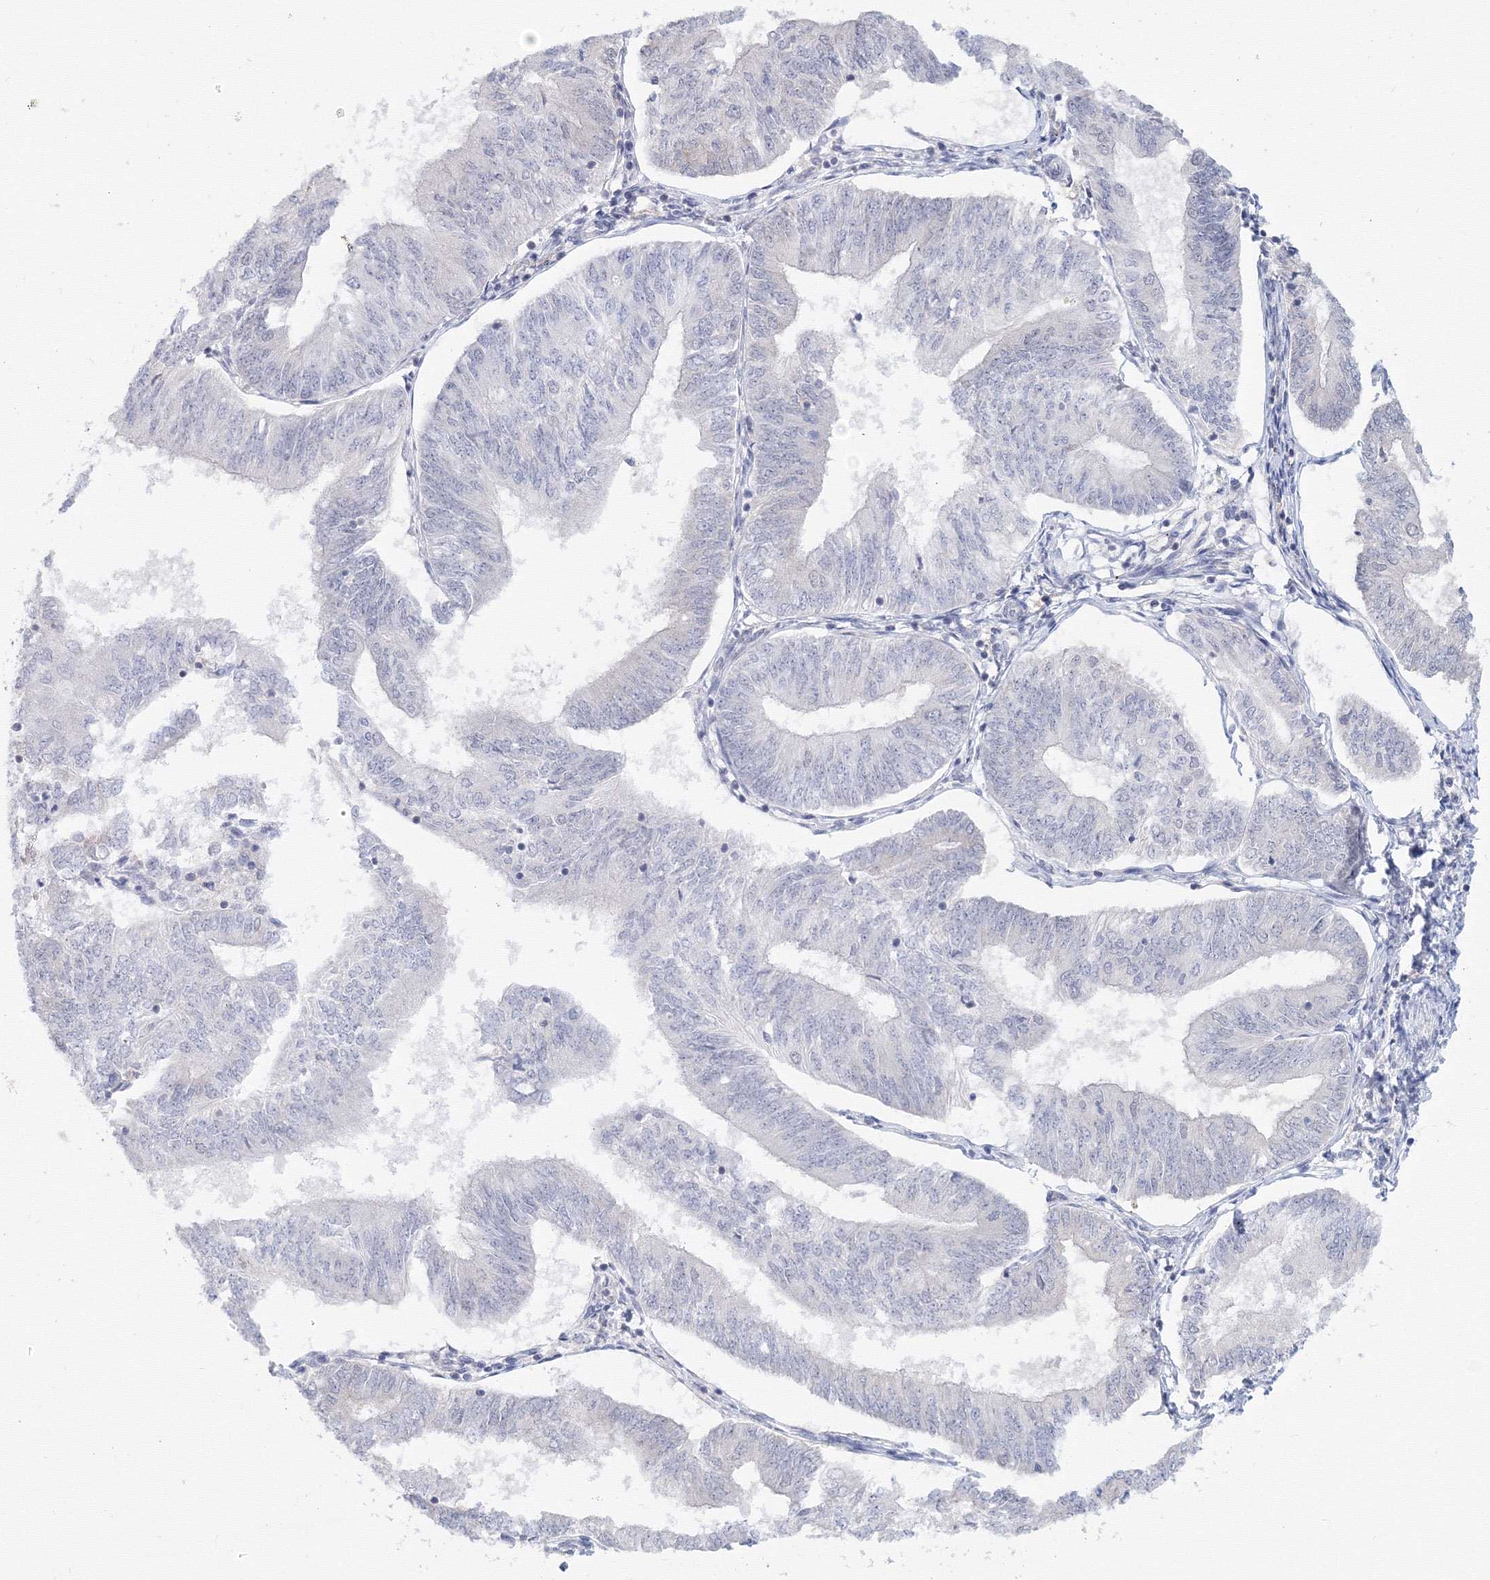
{"staining": {"intensity": "negative", "quantity": "none", "location": "none"}, "tissue": "endometrial cancer", "cell_type": "Tumor cells", "image_type": "cancer", "snomed": [{"axis": "morphology", "description": "Adenocarcinoma, NOS"}, {"axis": "topography", "description": "Endometrium"}], "caption": "Tumor cells are negative for brown protein staining in endometrial cancer (adenocarcinoma). (DAB (3,3'-diaminobenzidine) immunohistochemistry, high magnification).", "gene": "SLC7A7", "patient": {"sex": "female", "age": 58}}